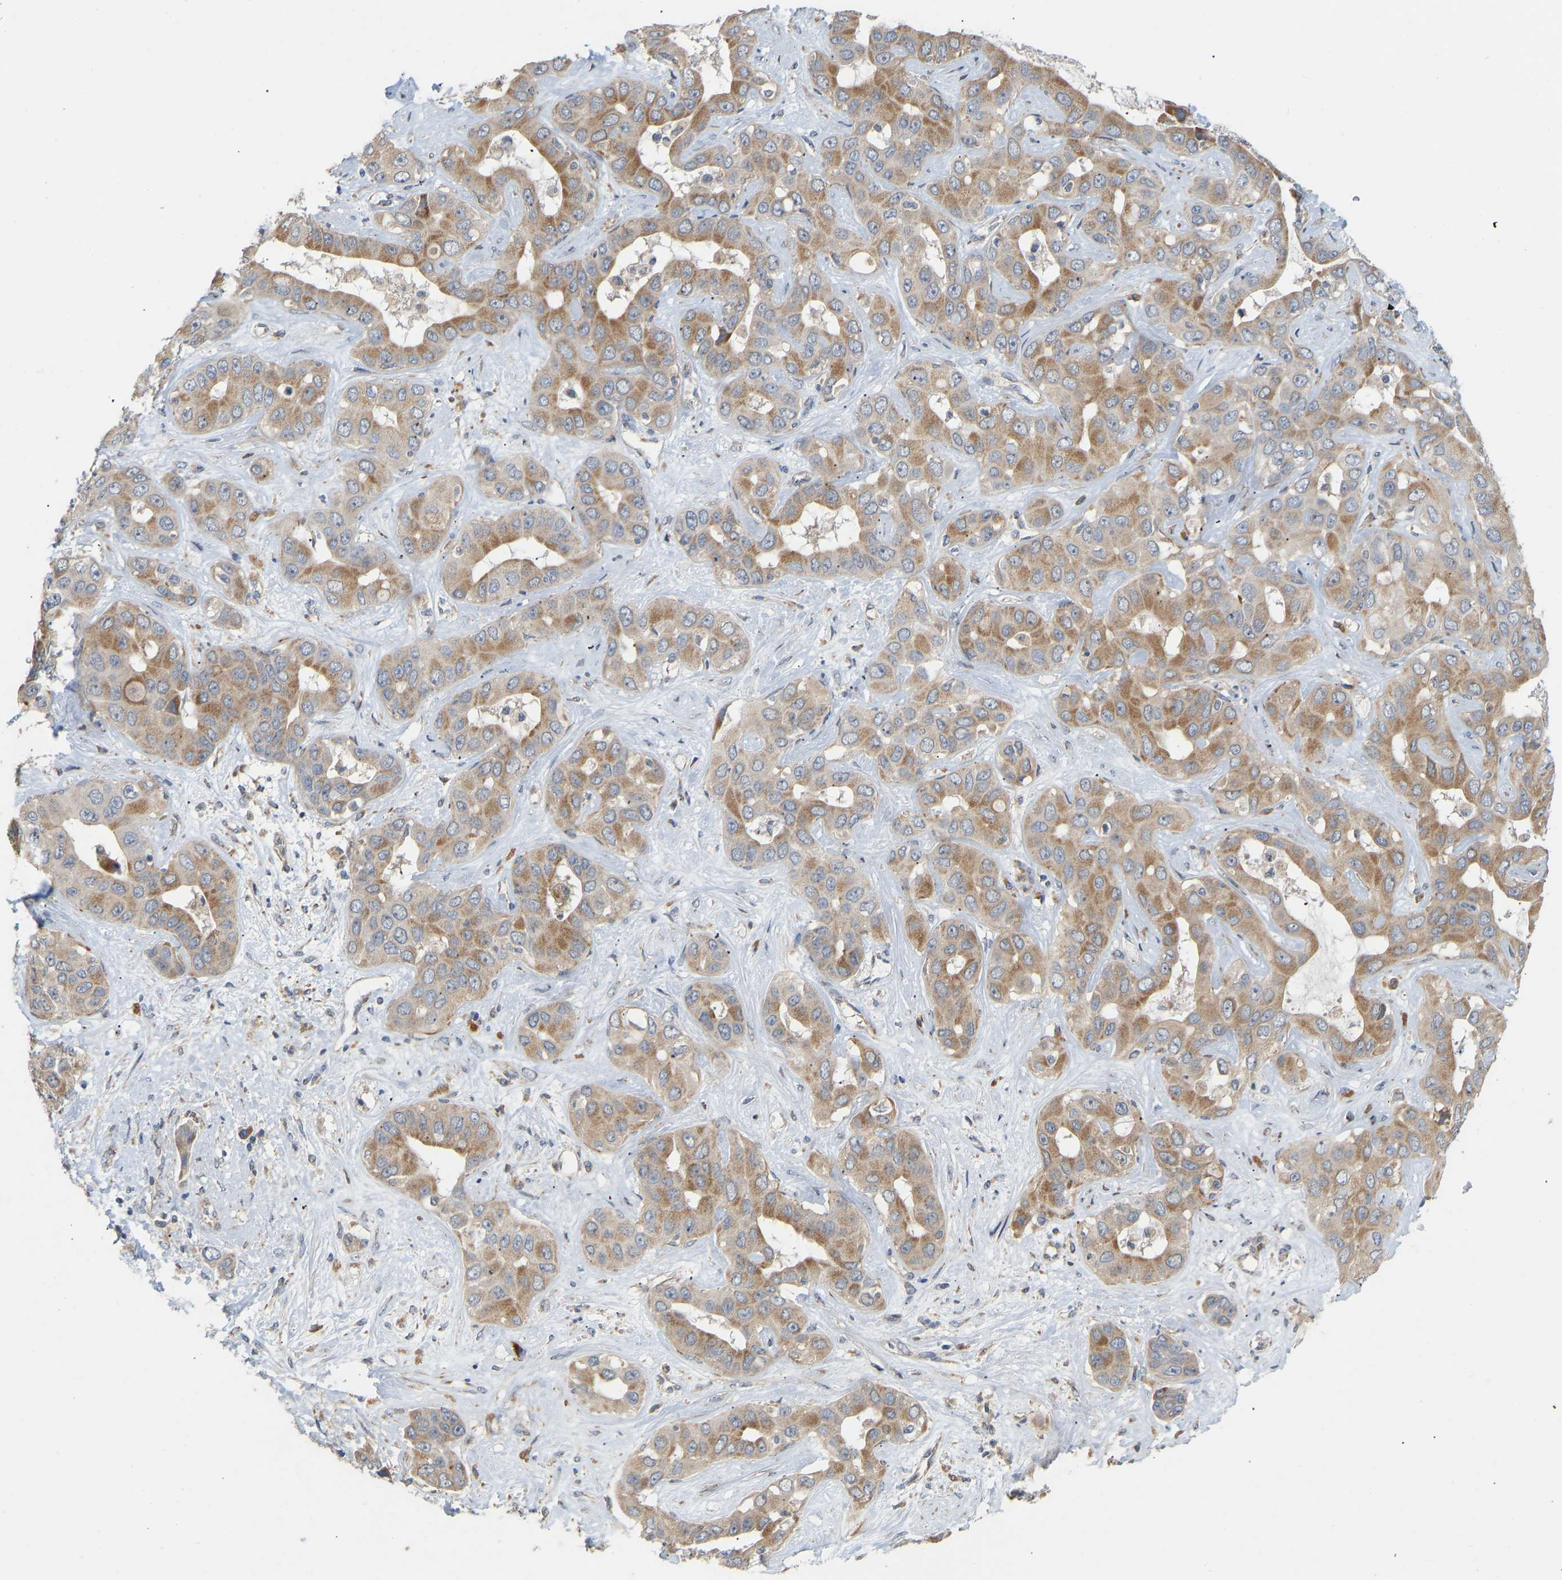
{"staining": {"intensity": "moderate", "quantity": ">75%", "location": "cytoplasmic/membranous"}, "tissue": "liver cancer", "cell_type": "Tumor cells", "image_type": "cancer", "snomed": [{"axis": "morphology", "description": "Cholangiocarcinoma"}, {"axis": "topography", "description": "Liver"}], "caption": "A high-resolution histopathology image shows immunohistochemistry (IHC) staining of liver cholangiocarcinoma, which displays moderate cytoplasmic/membranous staining in about >75% of tumor cells.", "gene": "HACD2", "patient": {"sex": "female", "age": 52}}